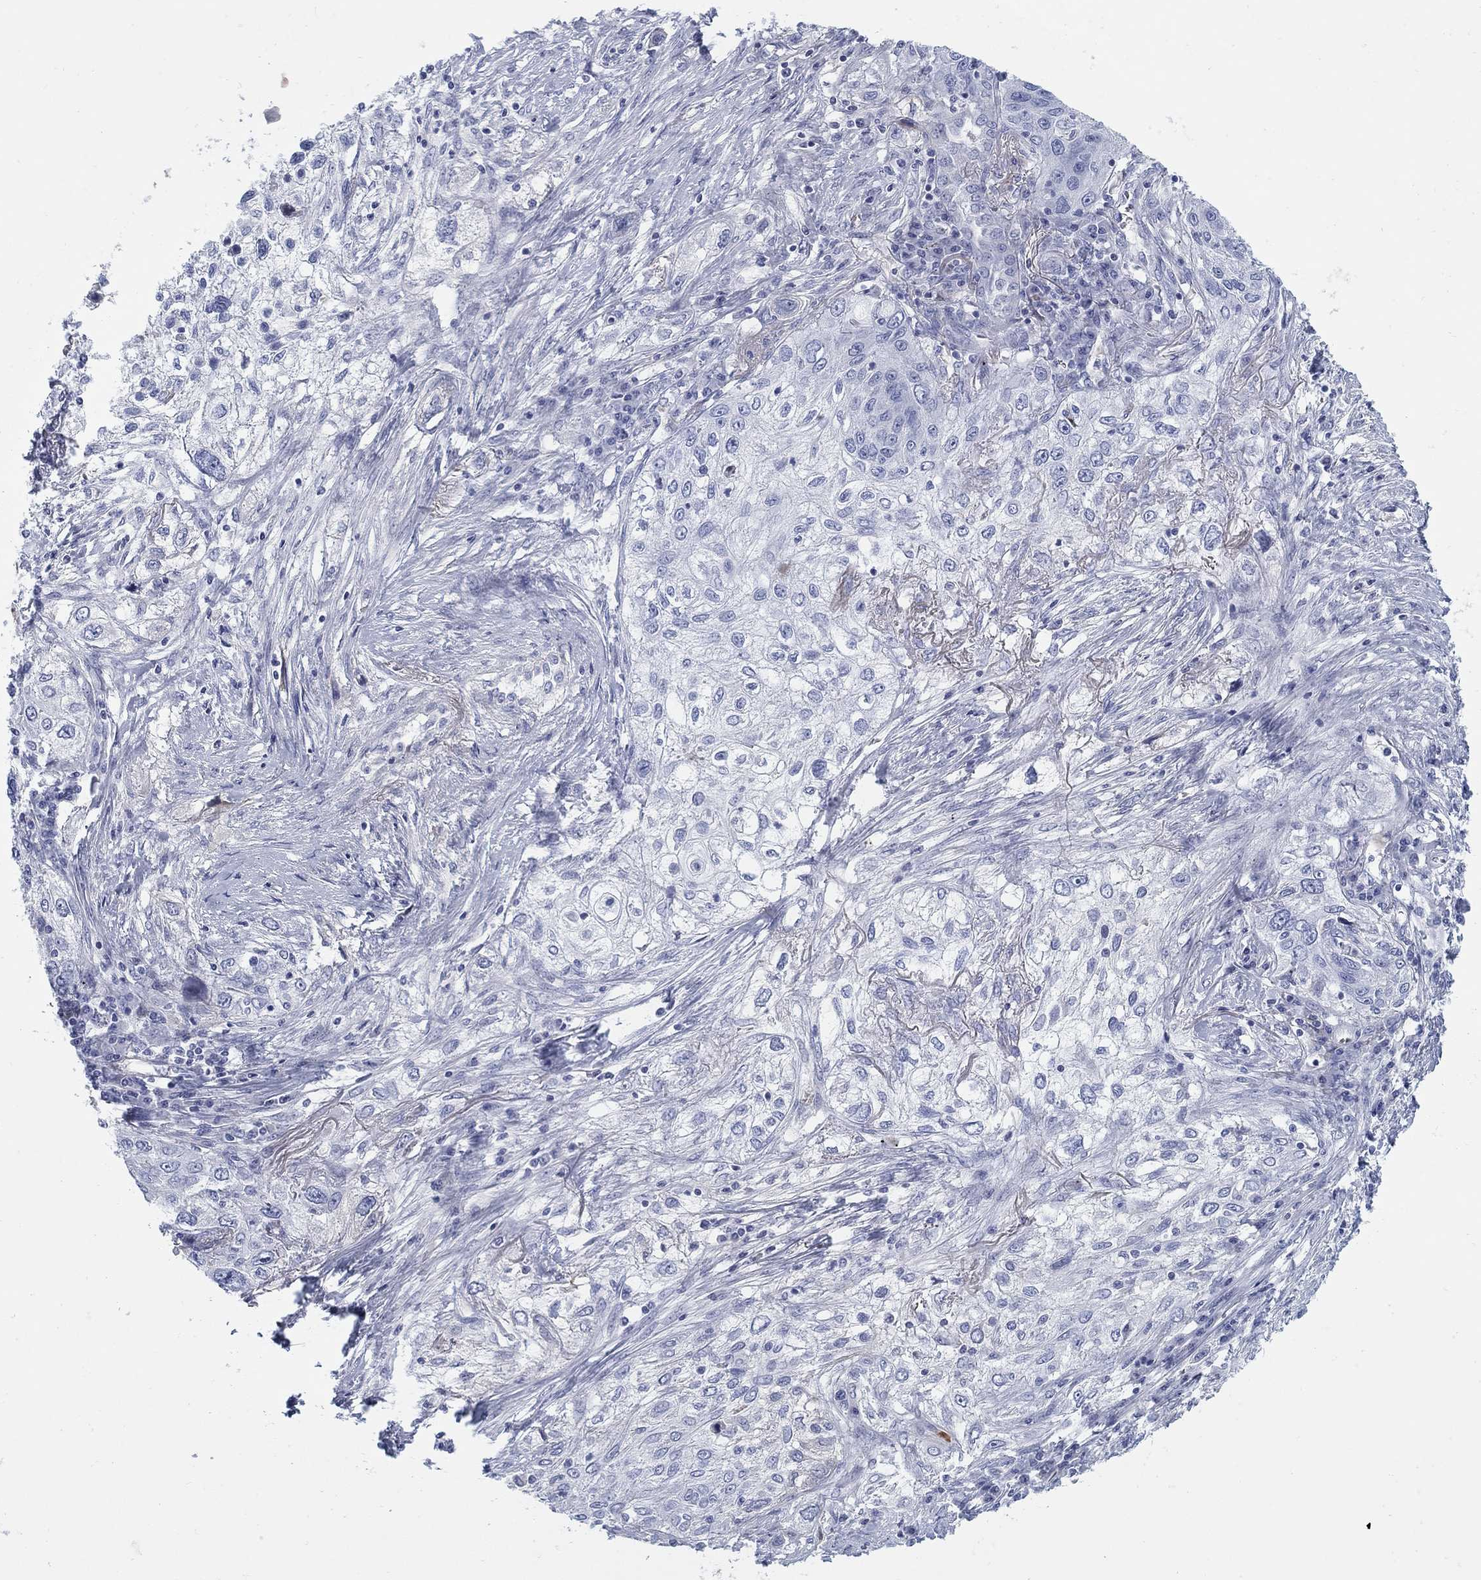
{"staining": {"intensity": "negative", "quantity": "none", "location": "none"}, "tissue": "lung cancer", "cell_type": "Tumor cells", "image_type": "cancer", "snomed": [{"axis": "morphology", "description": "Squamous cell carcinoma, NOS"}, {"axis": "topography", "description": "Lung"}], "caption": "This is a micrograph of IHC staining of lung cancer (squamous cell carcinoma), which shows no expression in tumor cells.", "gene": "HEATR4", "patient": {"sex": "female", "age": 69}}